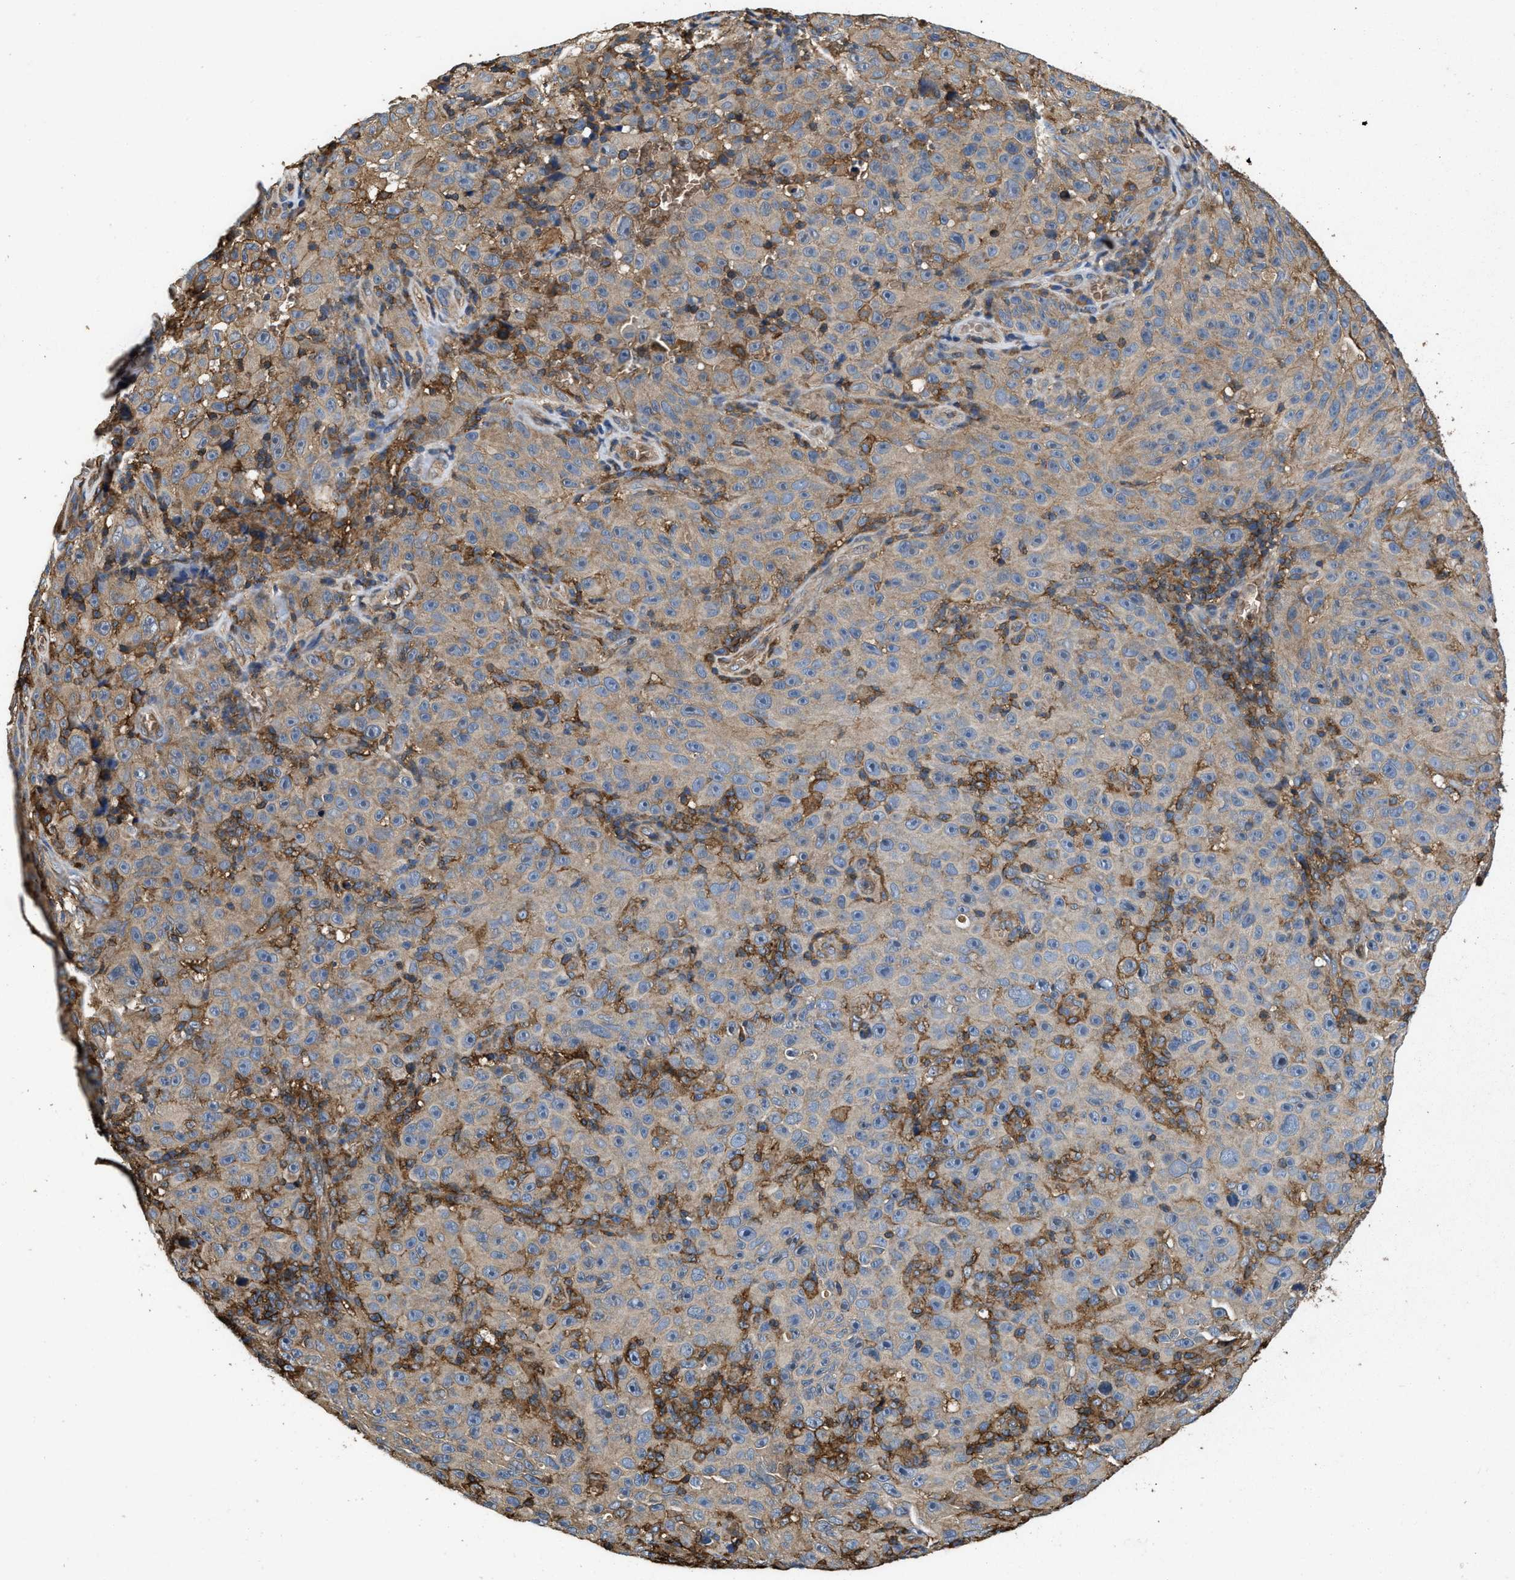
{"staining": {"intensity": "weak", "quantity": ">75%", "location": "cytoplasmic/membranous"}, "tissue": "melanoma", "cell_type": "Tumor cells", "image_type": "cancer", "snomed": [{"axis": "morphology", "description": "Malignant melanoma, NOS"}, {"axis": "topography", "description": "Skin"}], "caption": "This is a micrograph of immunohistochemistry (IHC) staining of malignant melanoma, which shows weak positivity in the cytoplasmic/membranous of tumor cells.", "gene": "LINGO2", "patient": {"sex": "female", "age": 82}}